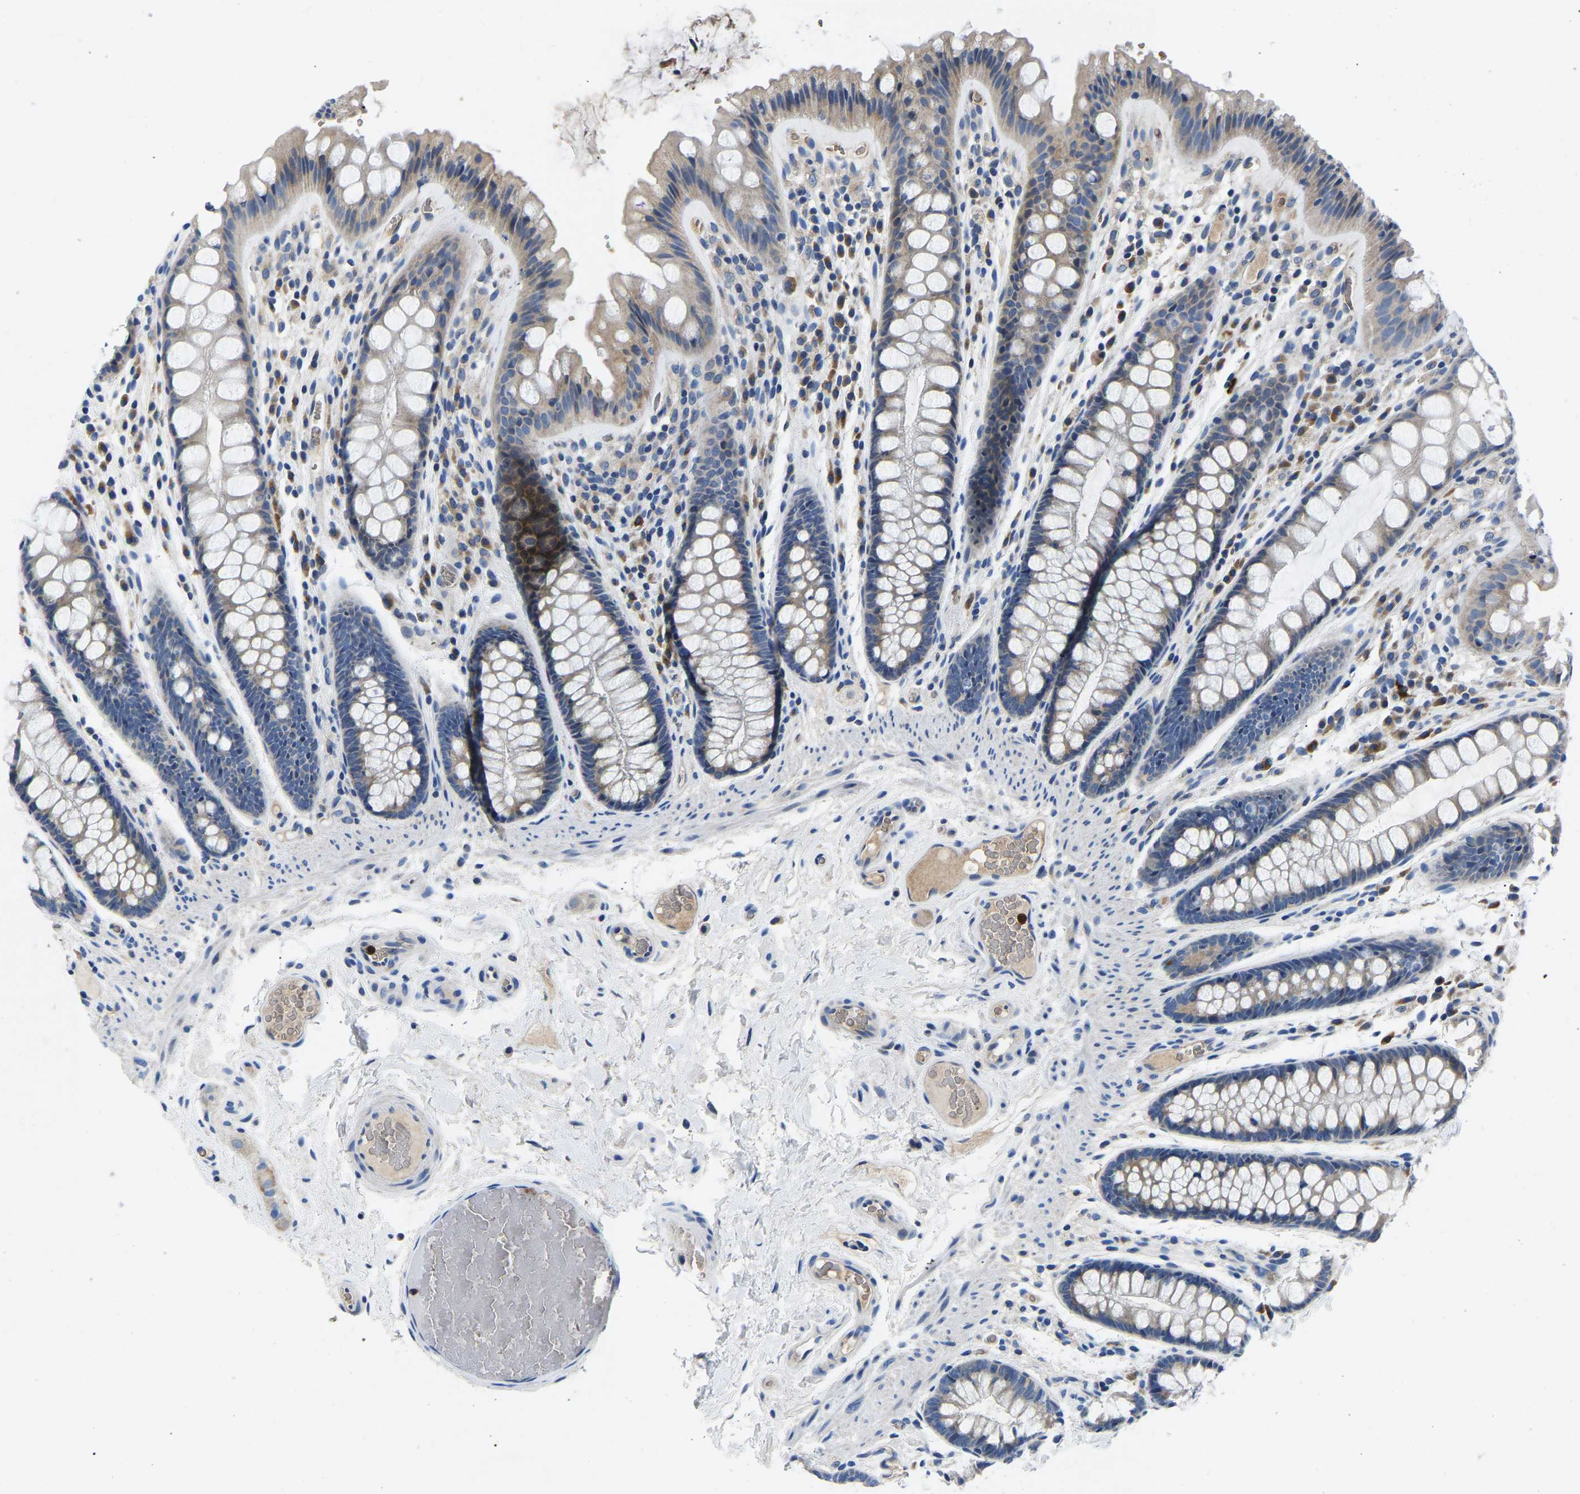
{"staining": {"intensity": "negative", "quantity": "none", "location": "none"}, "tissue": "colon", "cell_type": "Endothelial cells", "image_type": "normal", "snomed": [{"axis": "morphology", "description": "Normal tissue, NOS"}, {"axis": "topography", "description": "Colon"}], "caption": "Immunohistochemistry (IHC) image of normal colon: colon stained with DAB (3,3'-diaminobenzidine) displays no significant protein expression in endothelial cells. (DAB IHC, high magnification).", "gene": "TOR1B", "patient": {"sex": "female", "age": 56}}